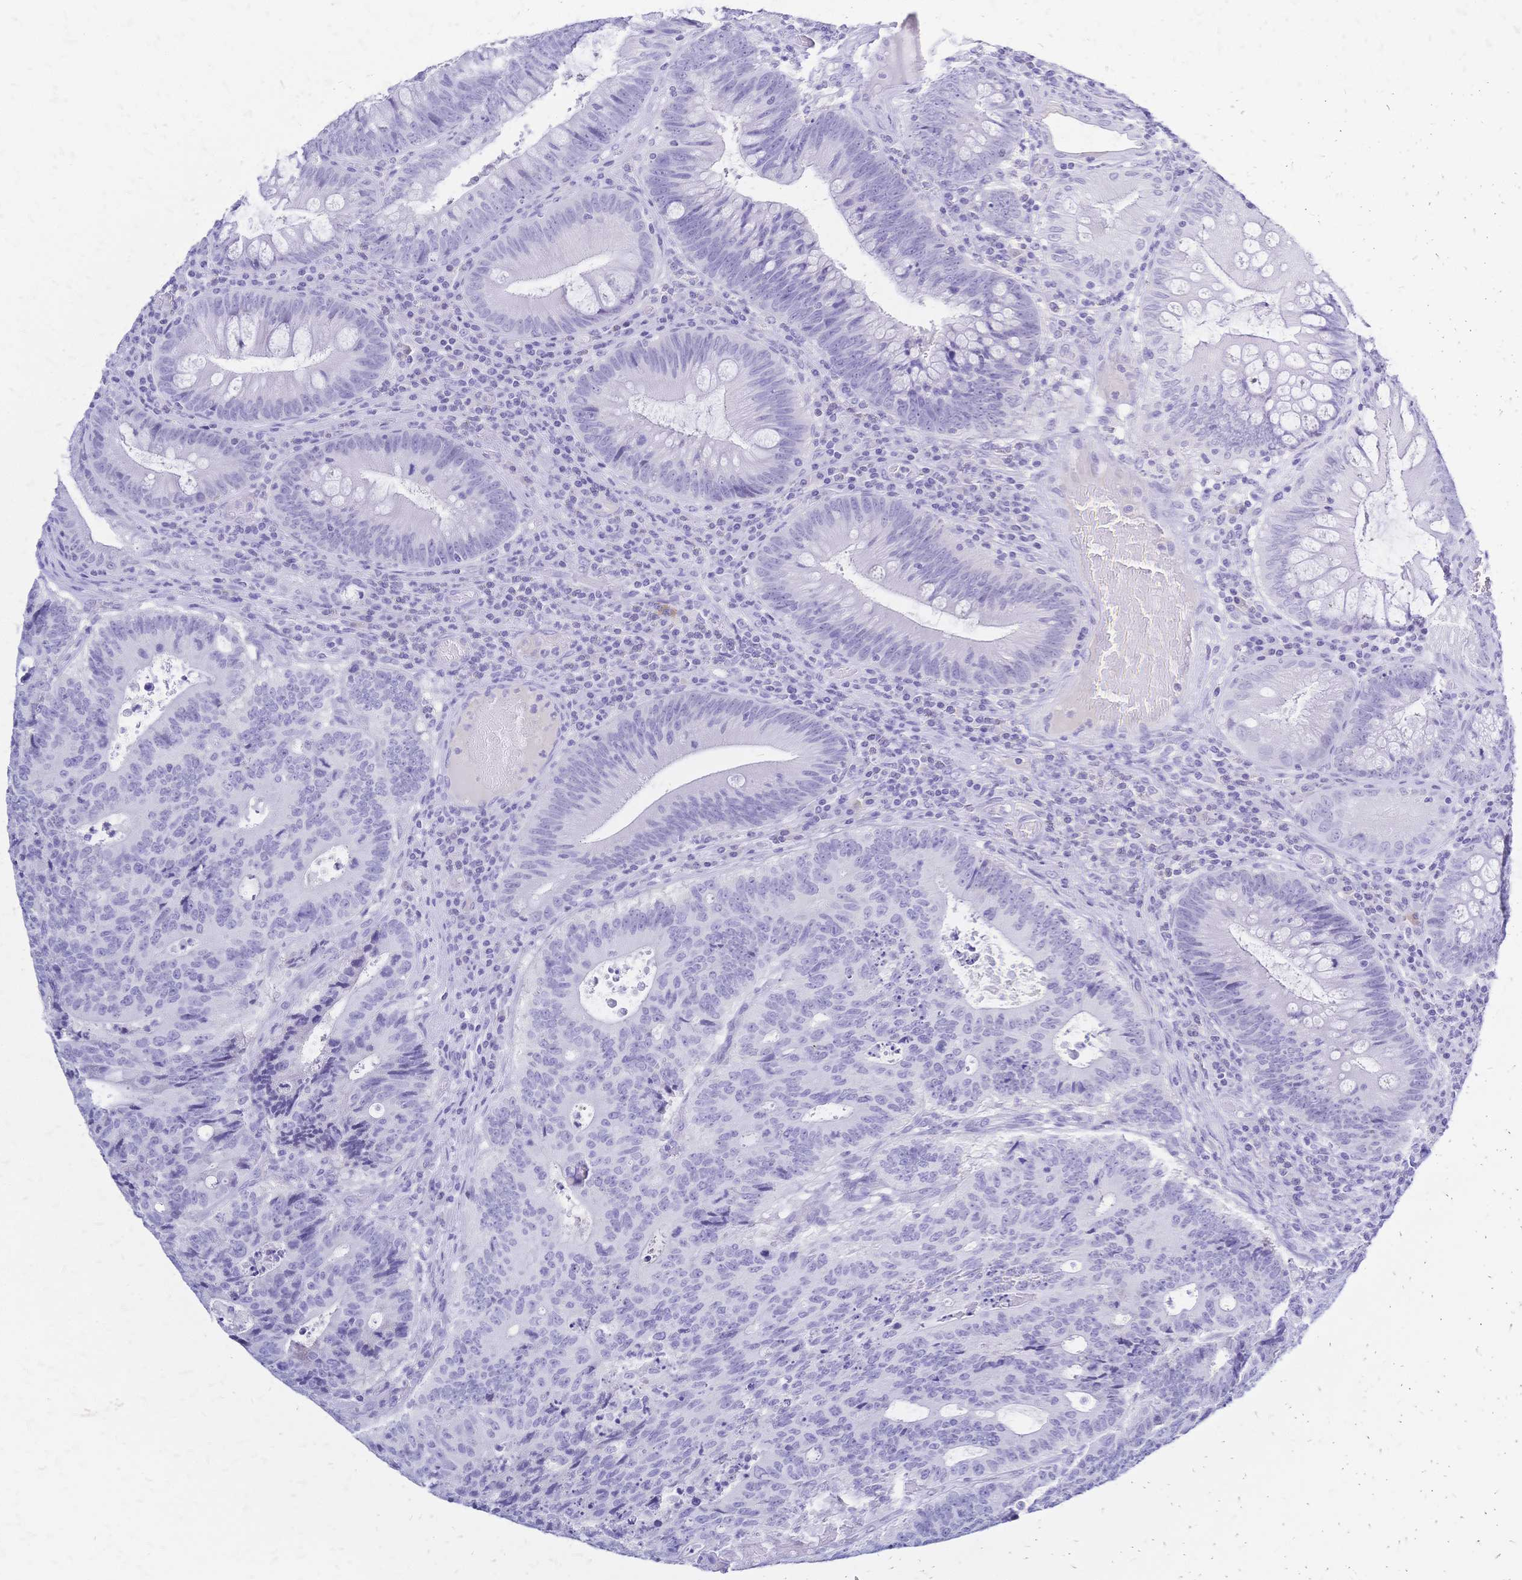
{"staining": {"intensity": "negative", "quantity": "none", "location": "none"}, "tissue": "colorectal cancer", "cell_type": "Tumor cells", "image_type": "cancer", "snomed": [{"axis": "morphology", "description": "Adenocarcinoma, NOS"}, {"axis": "topography", "description": "Colon"}], "caption": "DAB (3,3'-diaminobenzidine) immunohistochemical staining of colorectal adenocarcinoma shows no significant staining in tumor cells.", "gene": "FA2H", "patient": {"sex": "male", "age": 62}}